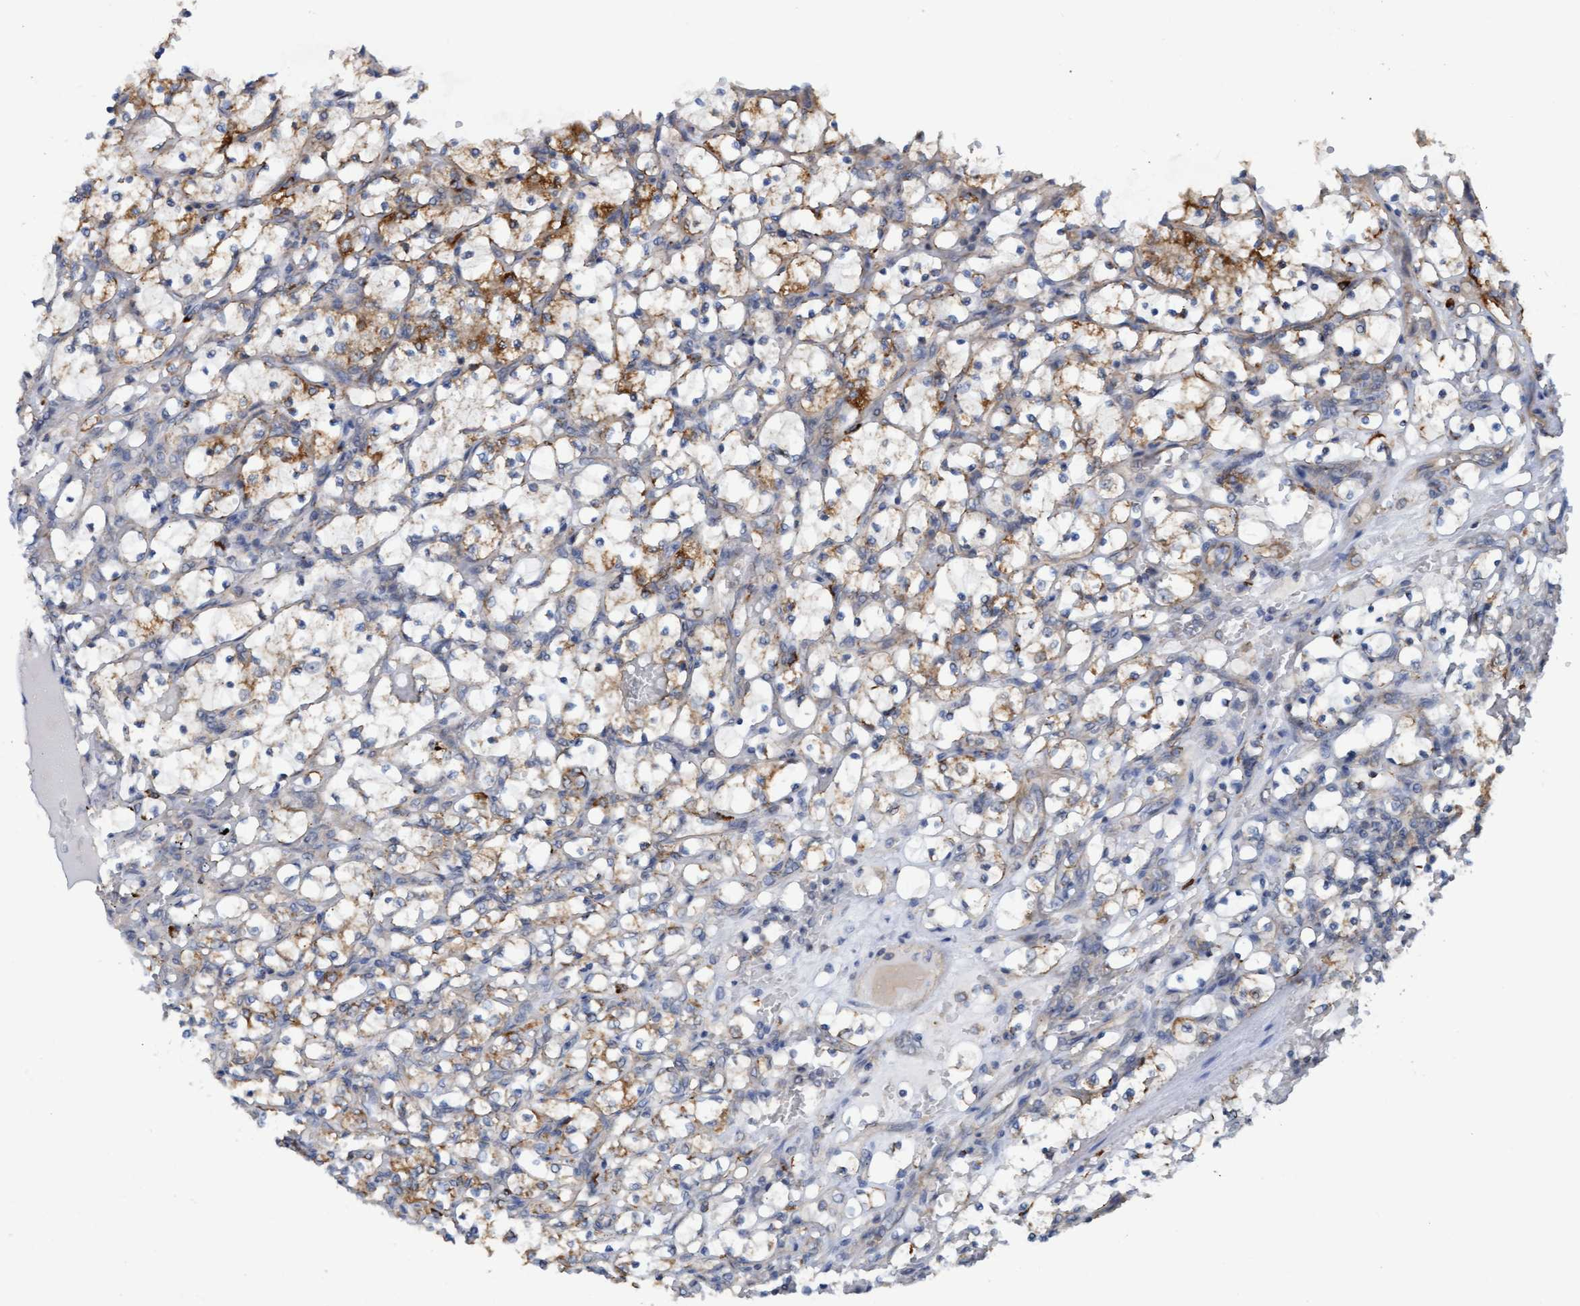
{"staining": {"intensity": "moderate", "quantity": "25%-75%", "location": "cytoplasmic/membranous"}, "tissue": "renal cancer", "cell_type": "Tumor cells", "image_type": "cancer", "snomed": [{"axis": "morphology", "description": "Adenocarcinoma, NOS"}, {"axis": "topography", "description": "Kidney"}], "caption": "High-power microscopy captured an immunohistochemistry photomicrograph of renal cancer (adenocarcinoma), revealing moderate cytoplasmic/membranous expression in approximately 25%-75% of tumor cells.", "gene": "LRSAM1", "patient": {"sex": "female", "age": 69}}